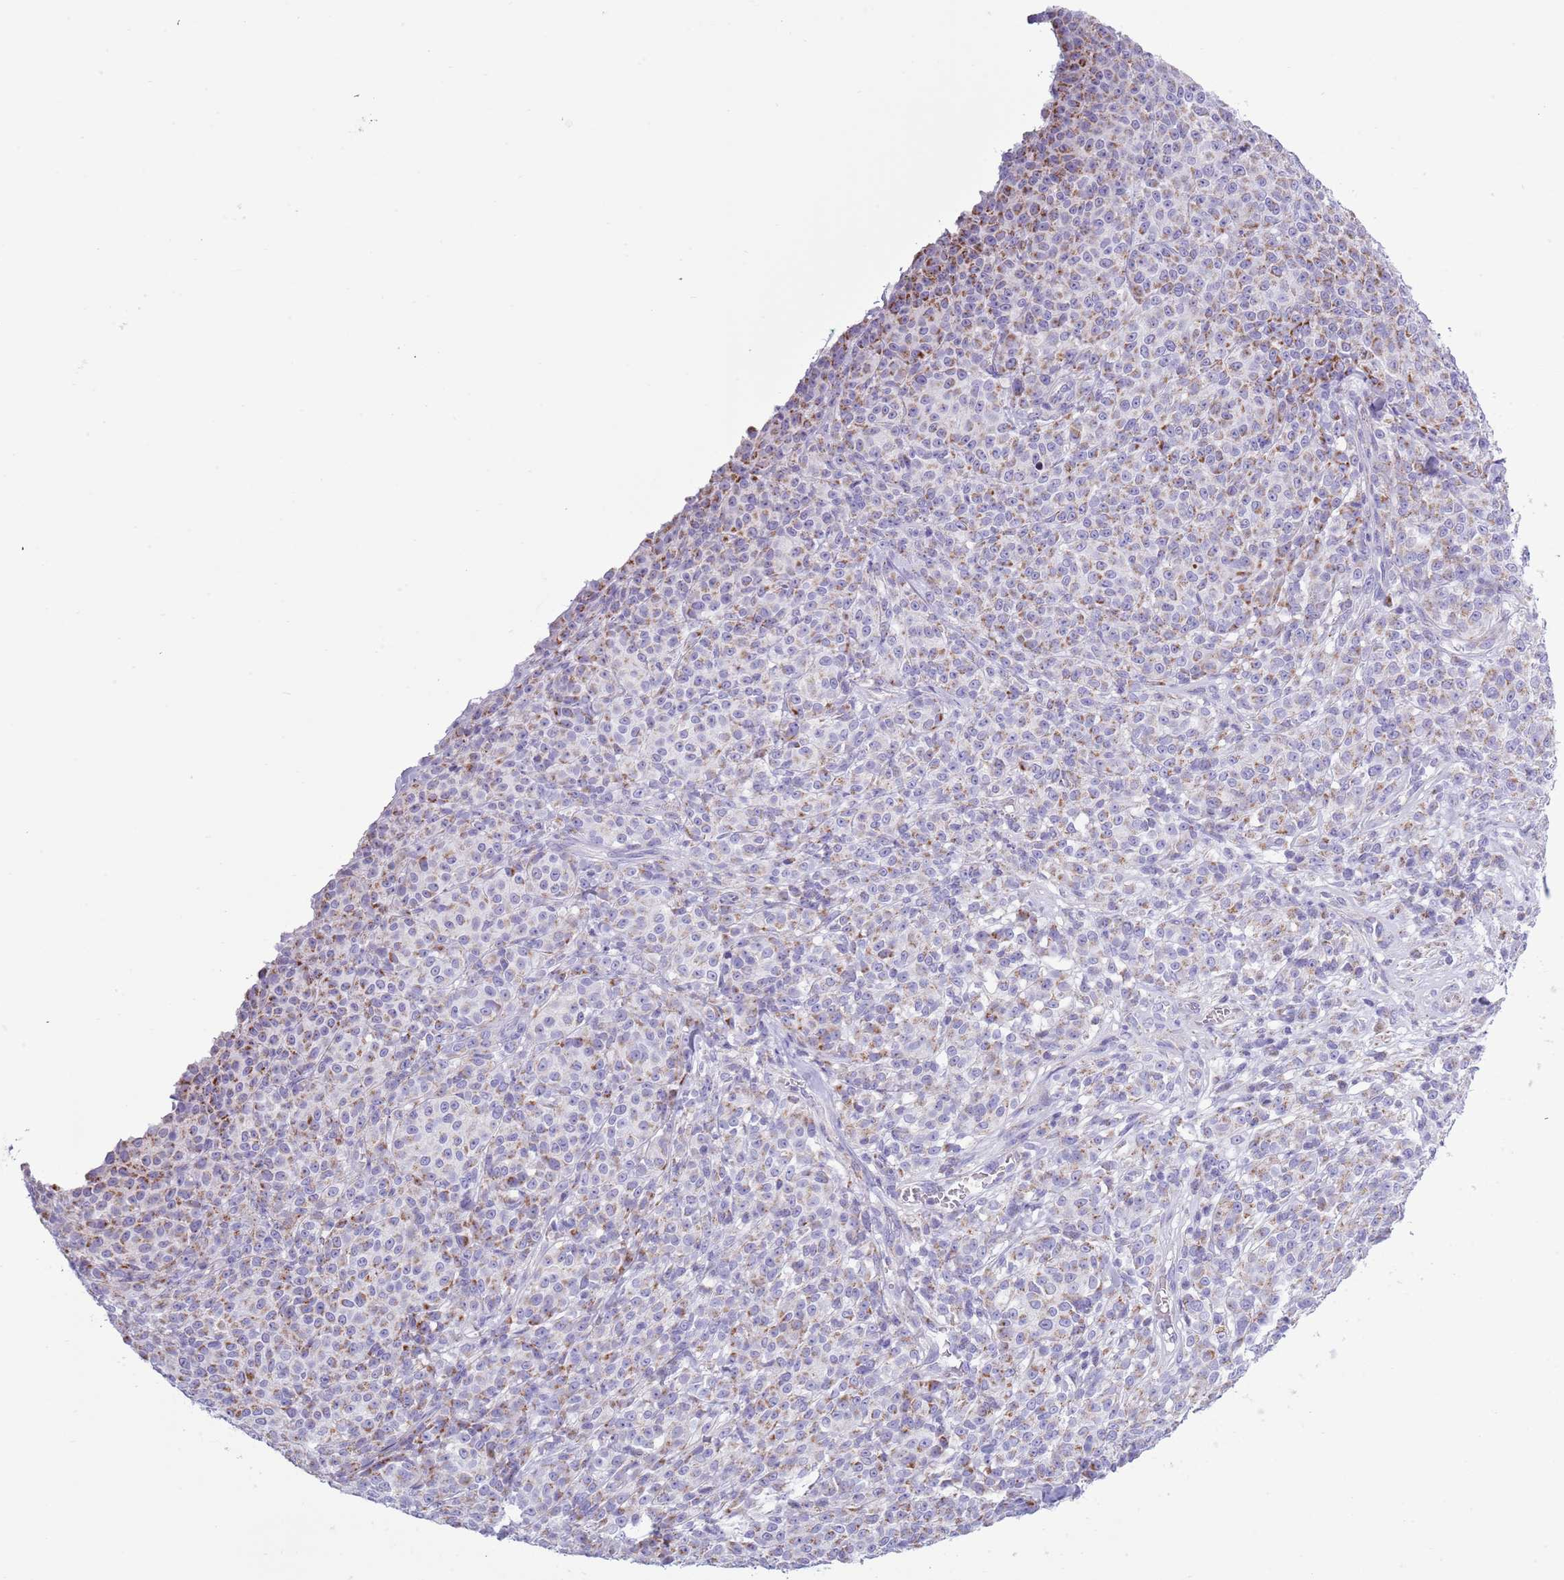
{"staining": {"intensity": "moderate", "quantity": "25%-75%", "location": "cytoplasmic/membranous"}, "tissue": "melanoma", "cell_type": "Tumor cells", "image_type": "cancer", "snomed": [{"axis": "morphology", "description": "Normal tissue, NOS"}, {"axis": "morphology", "description": "Malignant melanoma, NOS"}, {"axis": "topography", "description": "Skin"}], "caption": "Immunohistochemistry (IHC) (DAB (3,3'-diaminobenzidine)) staining of melanoma reveals moderate cytoplasmic/membranous protein expression in about 25%-75% of tumor cells.", "gene": "MOCOS", "patient": {"sex": "female", "age": 34}}